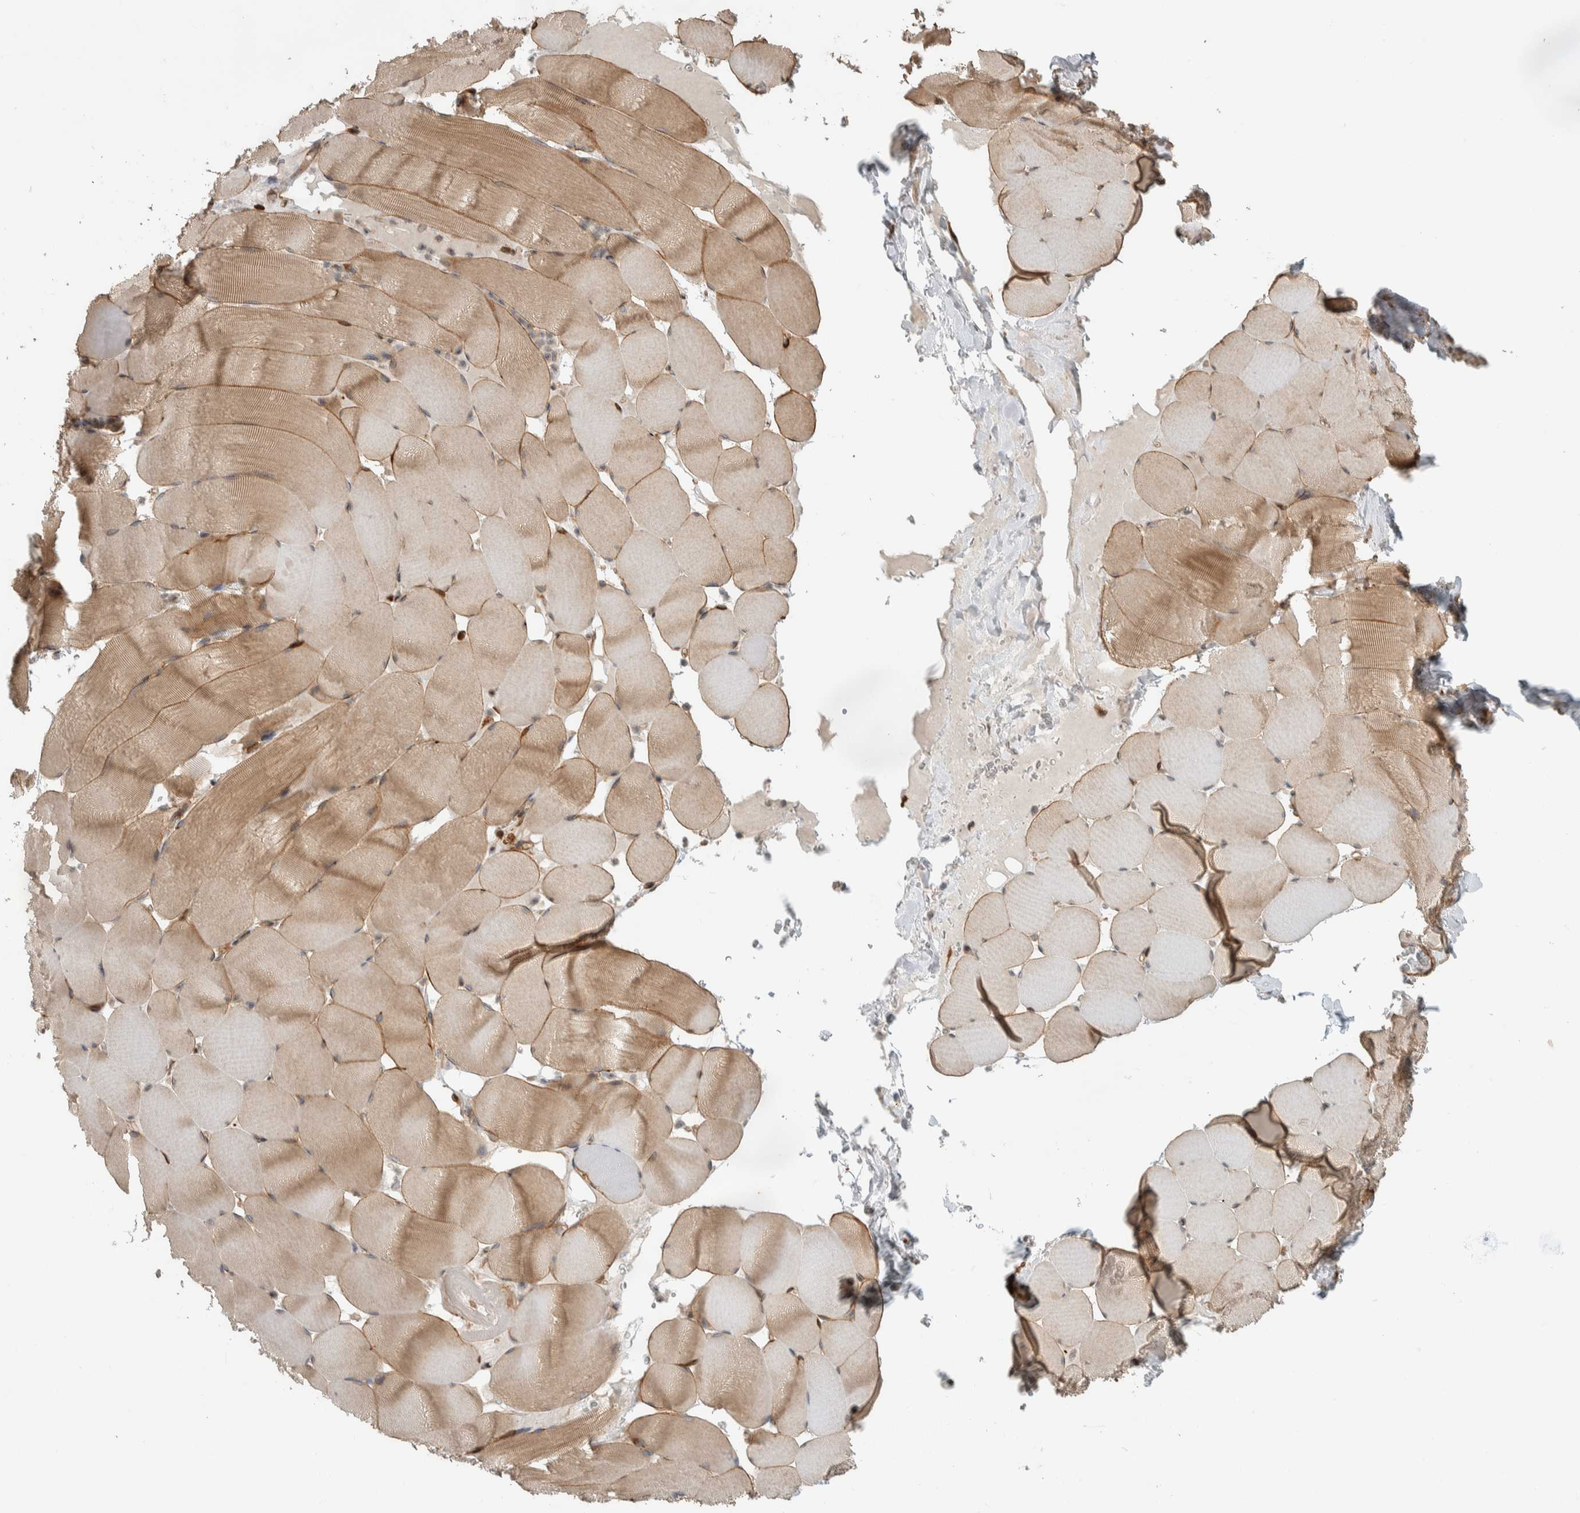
{"staining": {"intensity": "moderate", "quantity": ">75%", "location": "cytoplasmic/membranous"}, "tissue": "skeletal muscle", "cell_type": "Myocytes", "image_type": "normal", "snomed": [{"axis": "morphology", "description": "Normal tissue, NOS"}, {"axis": "topography", "description": "Skeletal muscle"}], "caption": "Skeletal muscle stained with DAB immunohistochemistry (IHC) displays medium levels of moderate cytoplasmic/membranous positivity in about >75% of myocytes. (brown staining indicates protein expression, while blue staining denotes nuclei).", "gene": "CNTROB", "patient": {"sex": "male", "age": 62}}